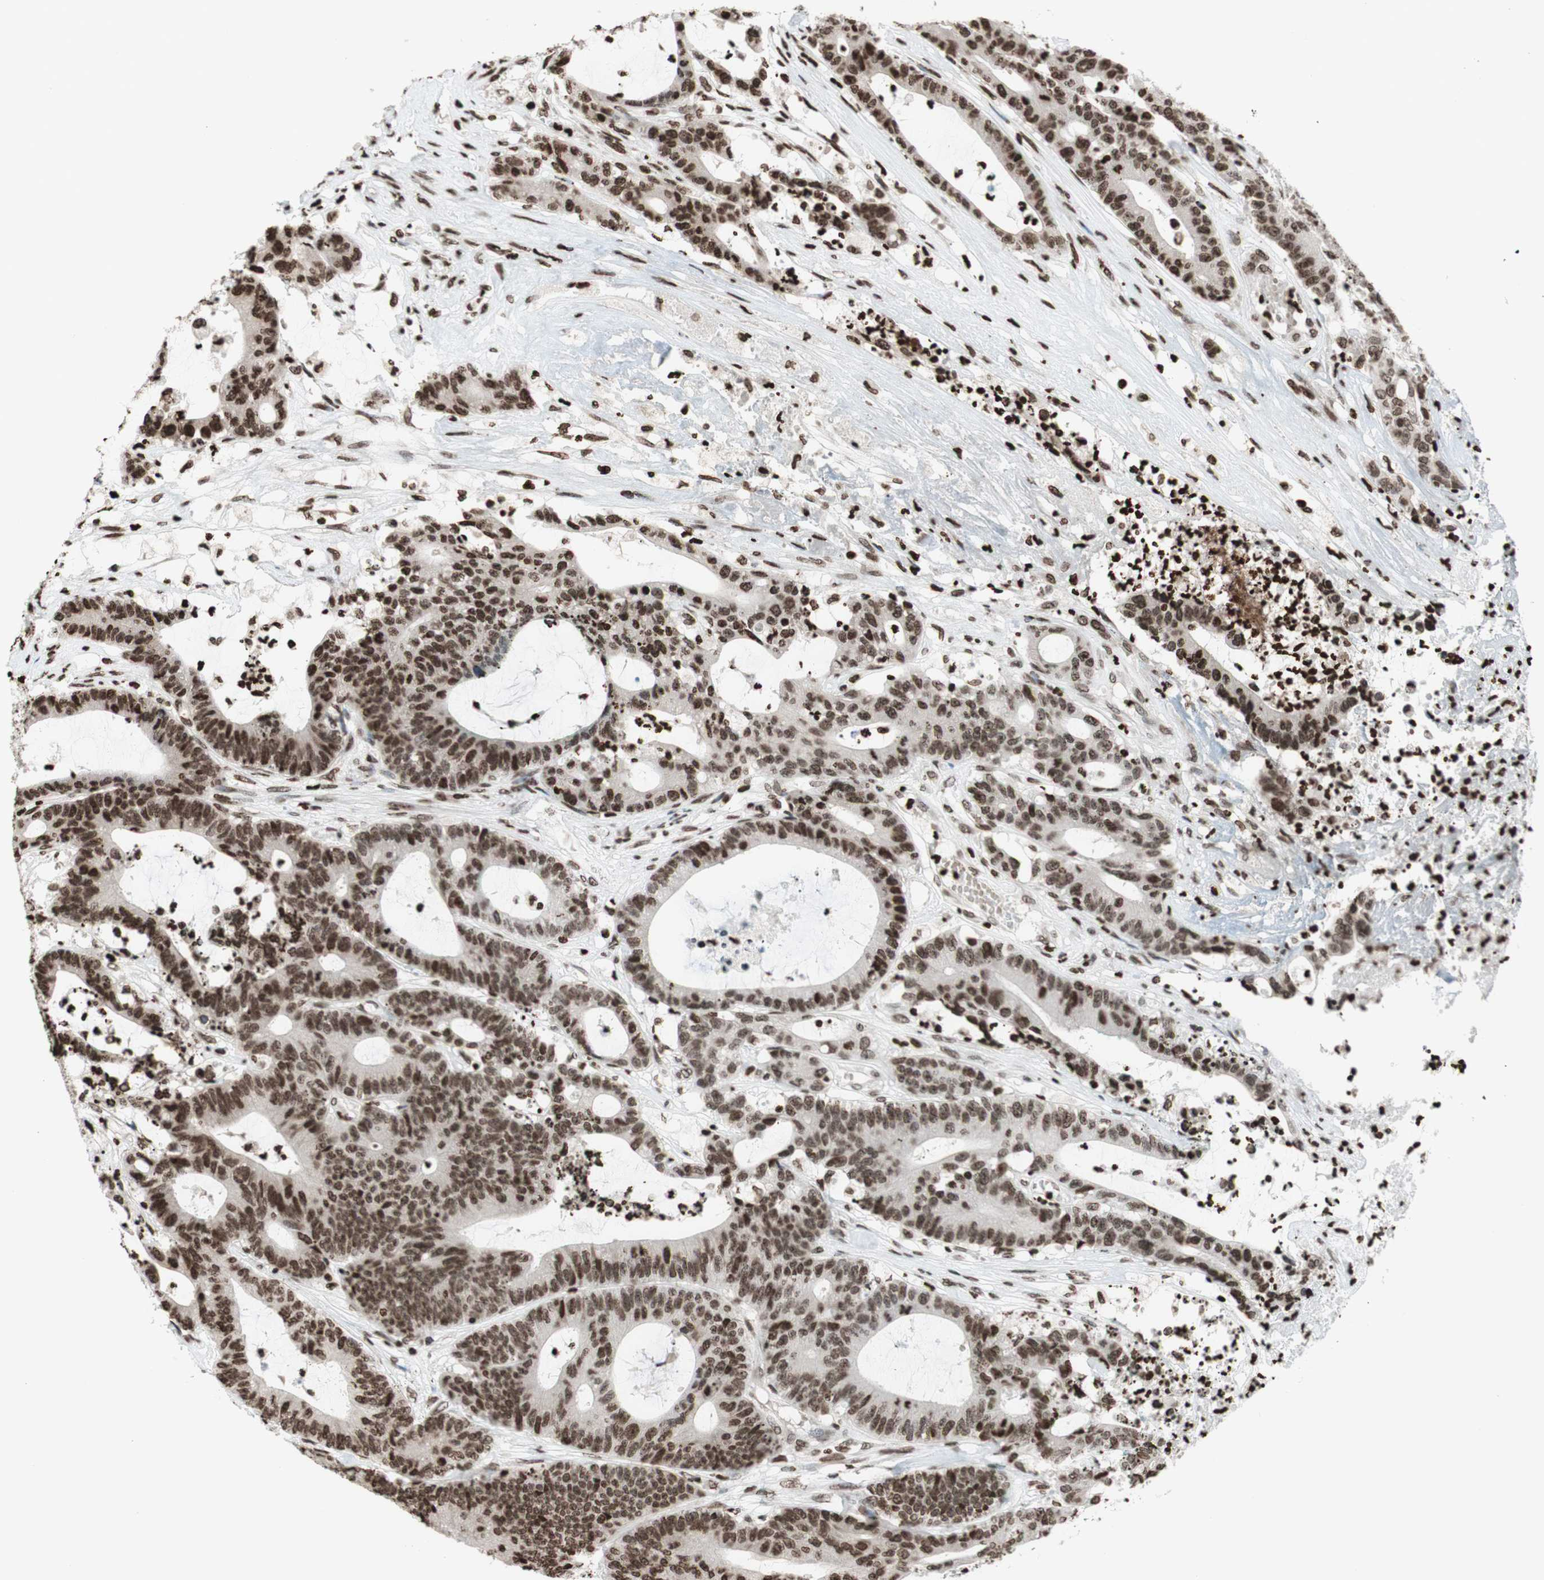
{"staining": {"intensity": "moderate", "quantity": ">75%", "location": "nuclear"}, "tissue": "colorectal cancer", "cell_type": "Tumor cells", "image_type": "cancer", "snomed": [{"axis": "morphology", "description": "Adenocarcinoma, NOS"}, {"axis": "topography", "description": "Colon"}], "caption": "Tumor cells demonstrate moderate nuclear positivity in approximately >75% of cells in colorectal cancer (adenocarcinoma).", "gene": "NCOA3", "patient": {"sex": "female", "age": 84}}